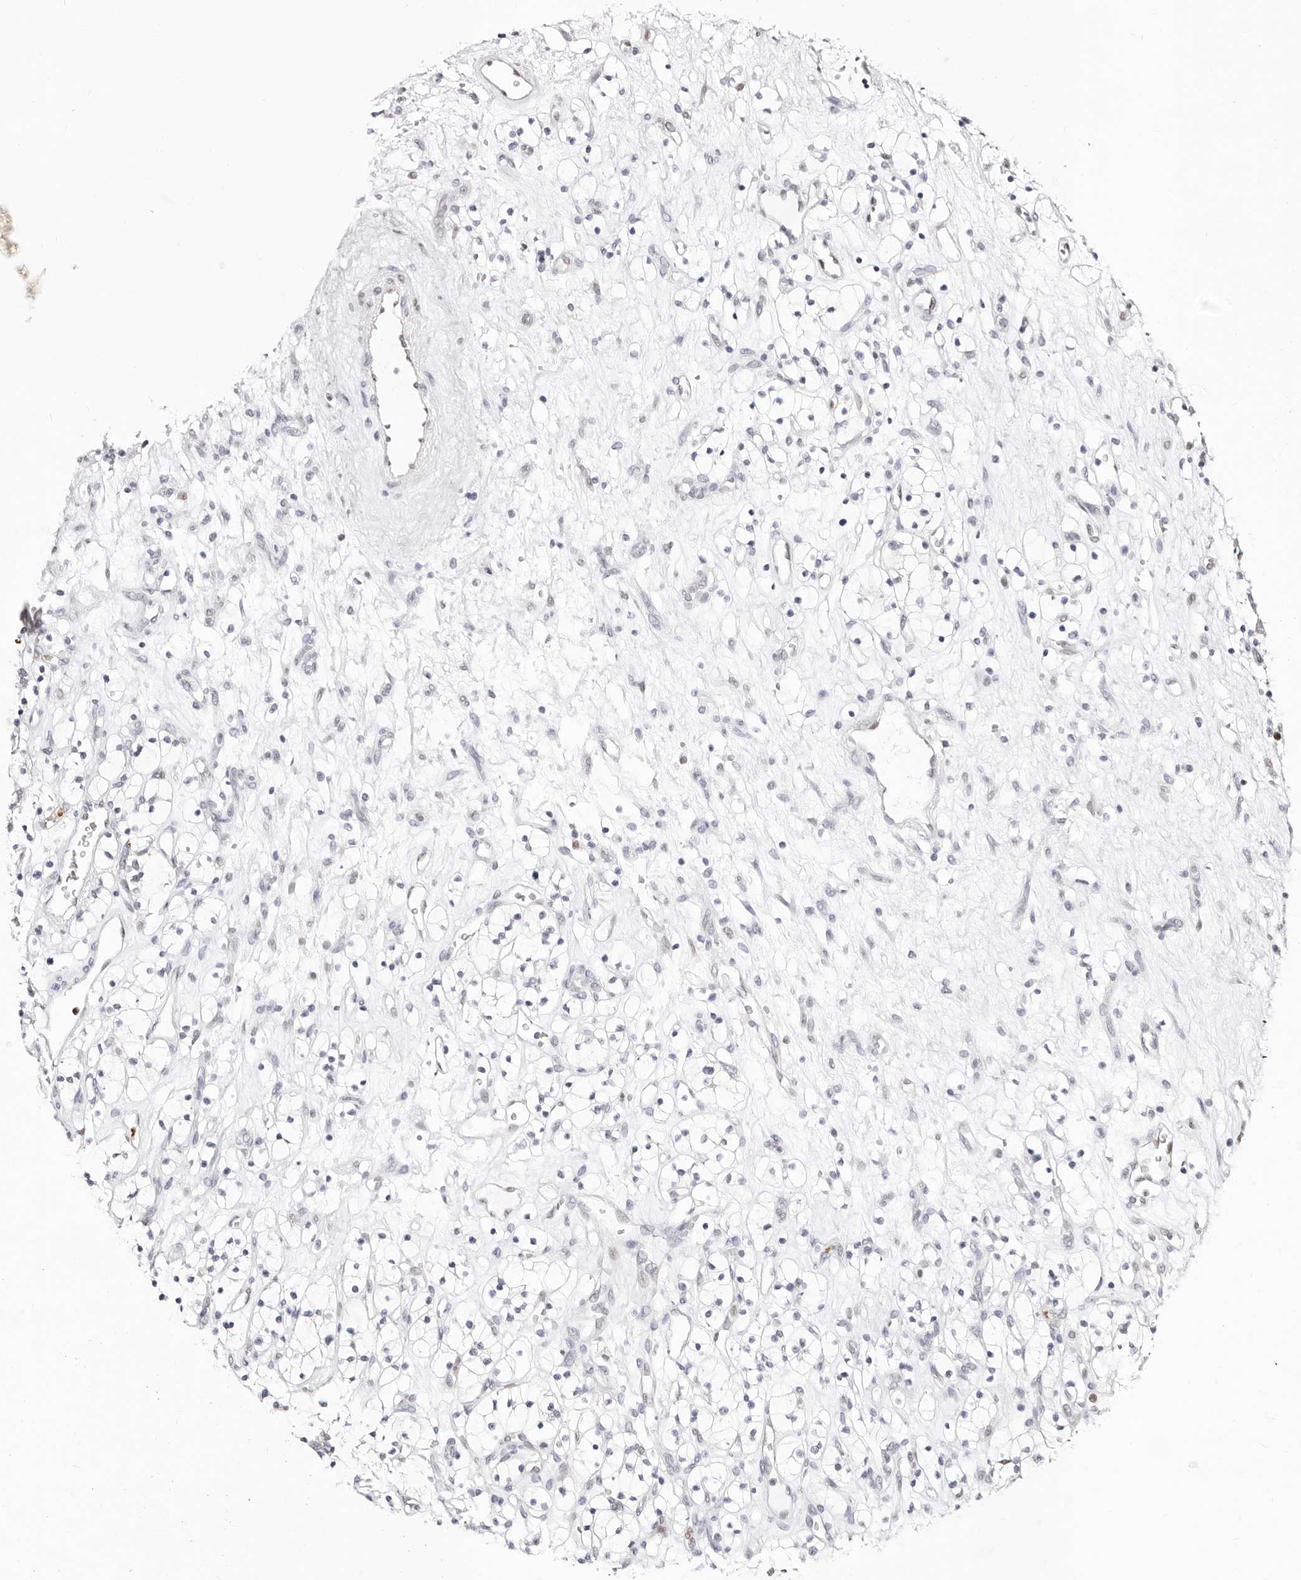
{"staining": {"intensity": "negative", "quantity": "none", "location": "none"}, "tissue": "renal cancer", "cell_type": "Tumor cells", "image_type": "cancer", "snomed": [{"axis": "morphology", "description": "Adenocarcinoma, NOS"}, {"axis": "topography", "description": "Kidney"}], "caption": "IHC image of neoplastic tissue: renal adenocarcinoma stained with DAB (3,3'-diaminobenzidine) demonstrates no significant protein expression in tumor cells.", "gene": "TKT", "patient": {"sex": "female", "age": 57}}